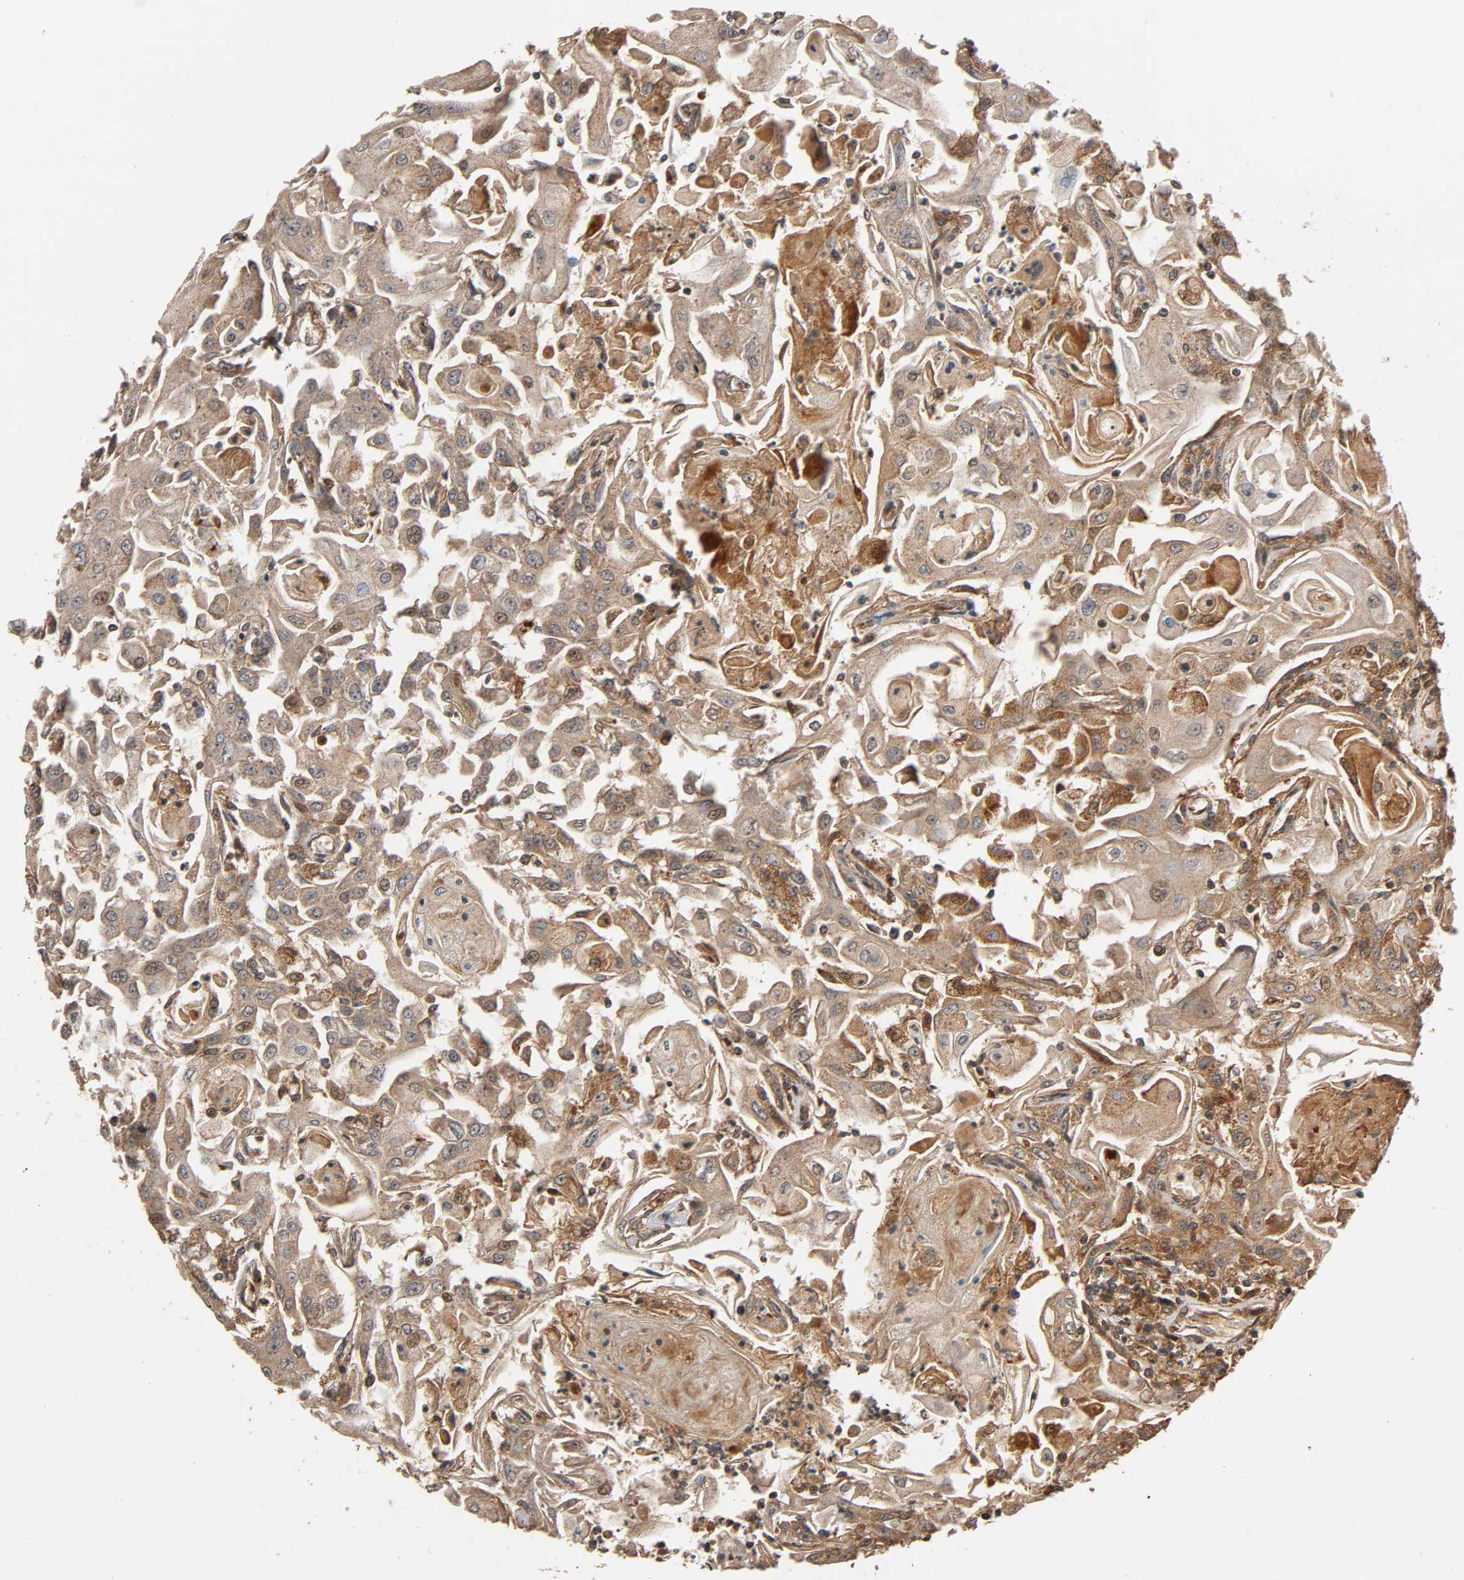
{"staining": {"intensity": "moderate", "quantity": ">75%", "location": "cytoplasmic/membranous"}, "tissue": "head and neck cancer", "cell_type": "Tumor cells", "image_type": "cancer", "snomed": [{"axis": "morphology", "description": "Squamous cell carcinoma, NOS"}, {"axis": "topography", "description": "Oral tissue"}, {"axis": "topography", "description": "Head-Neck"}], "caption": "Immunohistochemistry (IHC) image of squamous cell carcinoma (head and neck) stained for a protein (brown), which shows medium levels of moderate cytoplasmic/membranous staining in about >75% of tumor cells.", "gene": "MAP3K8", "patient": {"sex": "female", "age": 76}}